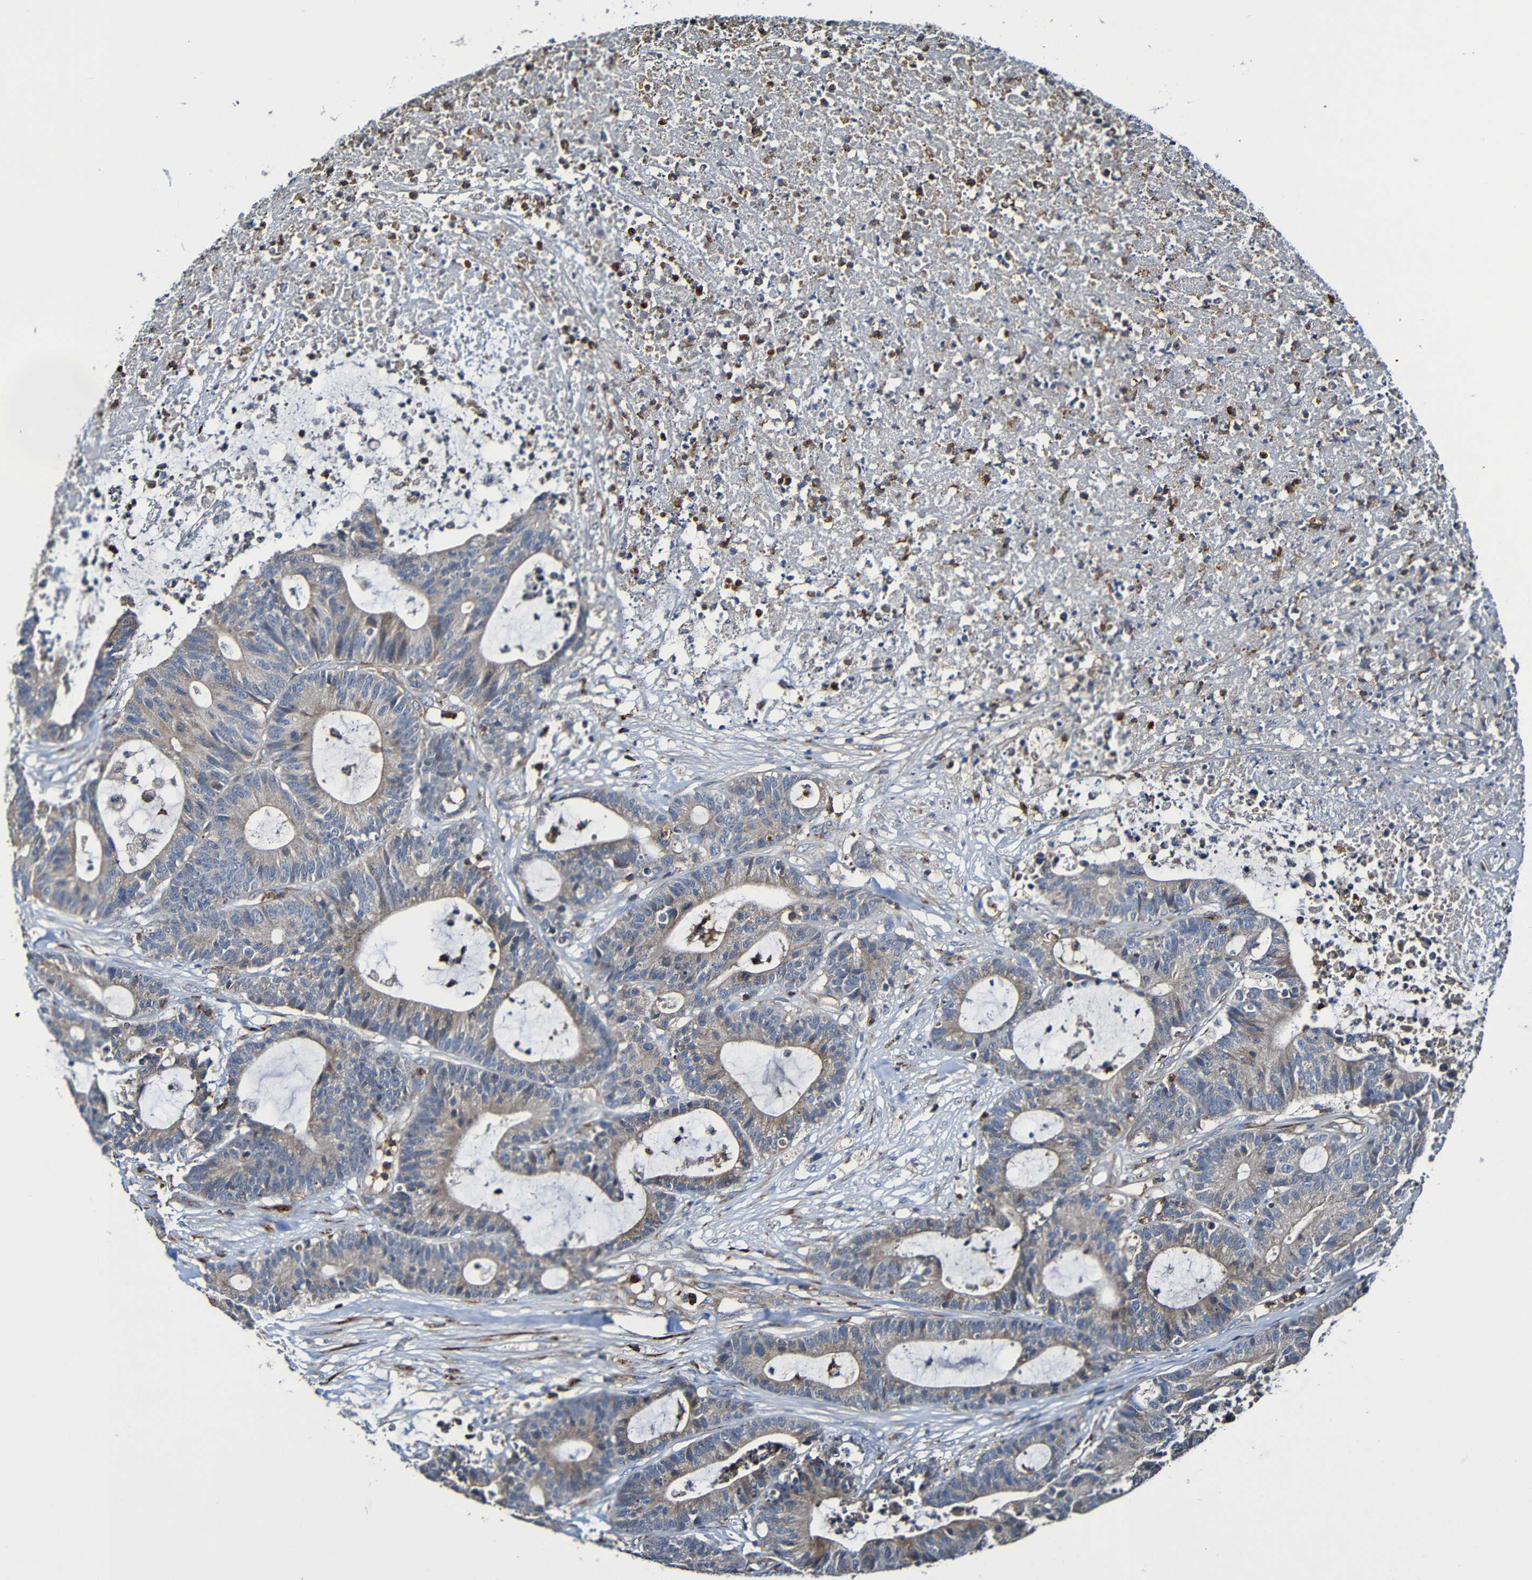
{"staining": {"intensity": "moderate", "quantity": "<25%", "location": "cytoplasmic/membranous"}, "tissue": "colorectal cancer", "cell_type": "Tumor cells", "image_type": "cancer", "snomed": [{"axis": "morphology", "description": "Adenocarcinoma, NOS"}, {"axis": "topography", "description": "Colon"}], "caption": "Colorectal cancer (adenocarcinoma) was stained to show a protein in brown. There is low levels of moderate cytoplasmic/membranous expression in approximately <25% of tumor cells.", "gene": "ADAM15", "patient": {"sex": "female", "age": 84}}